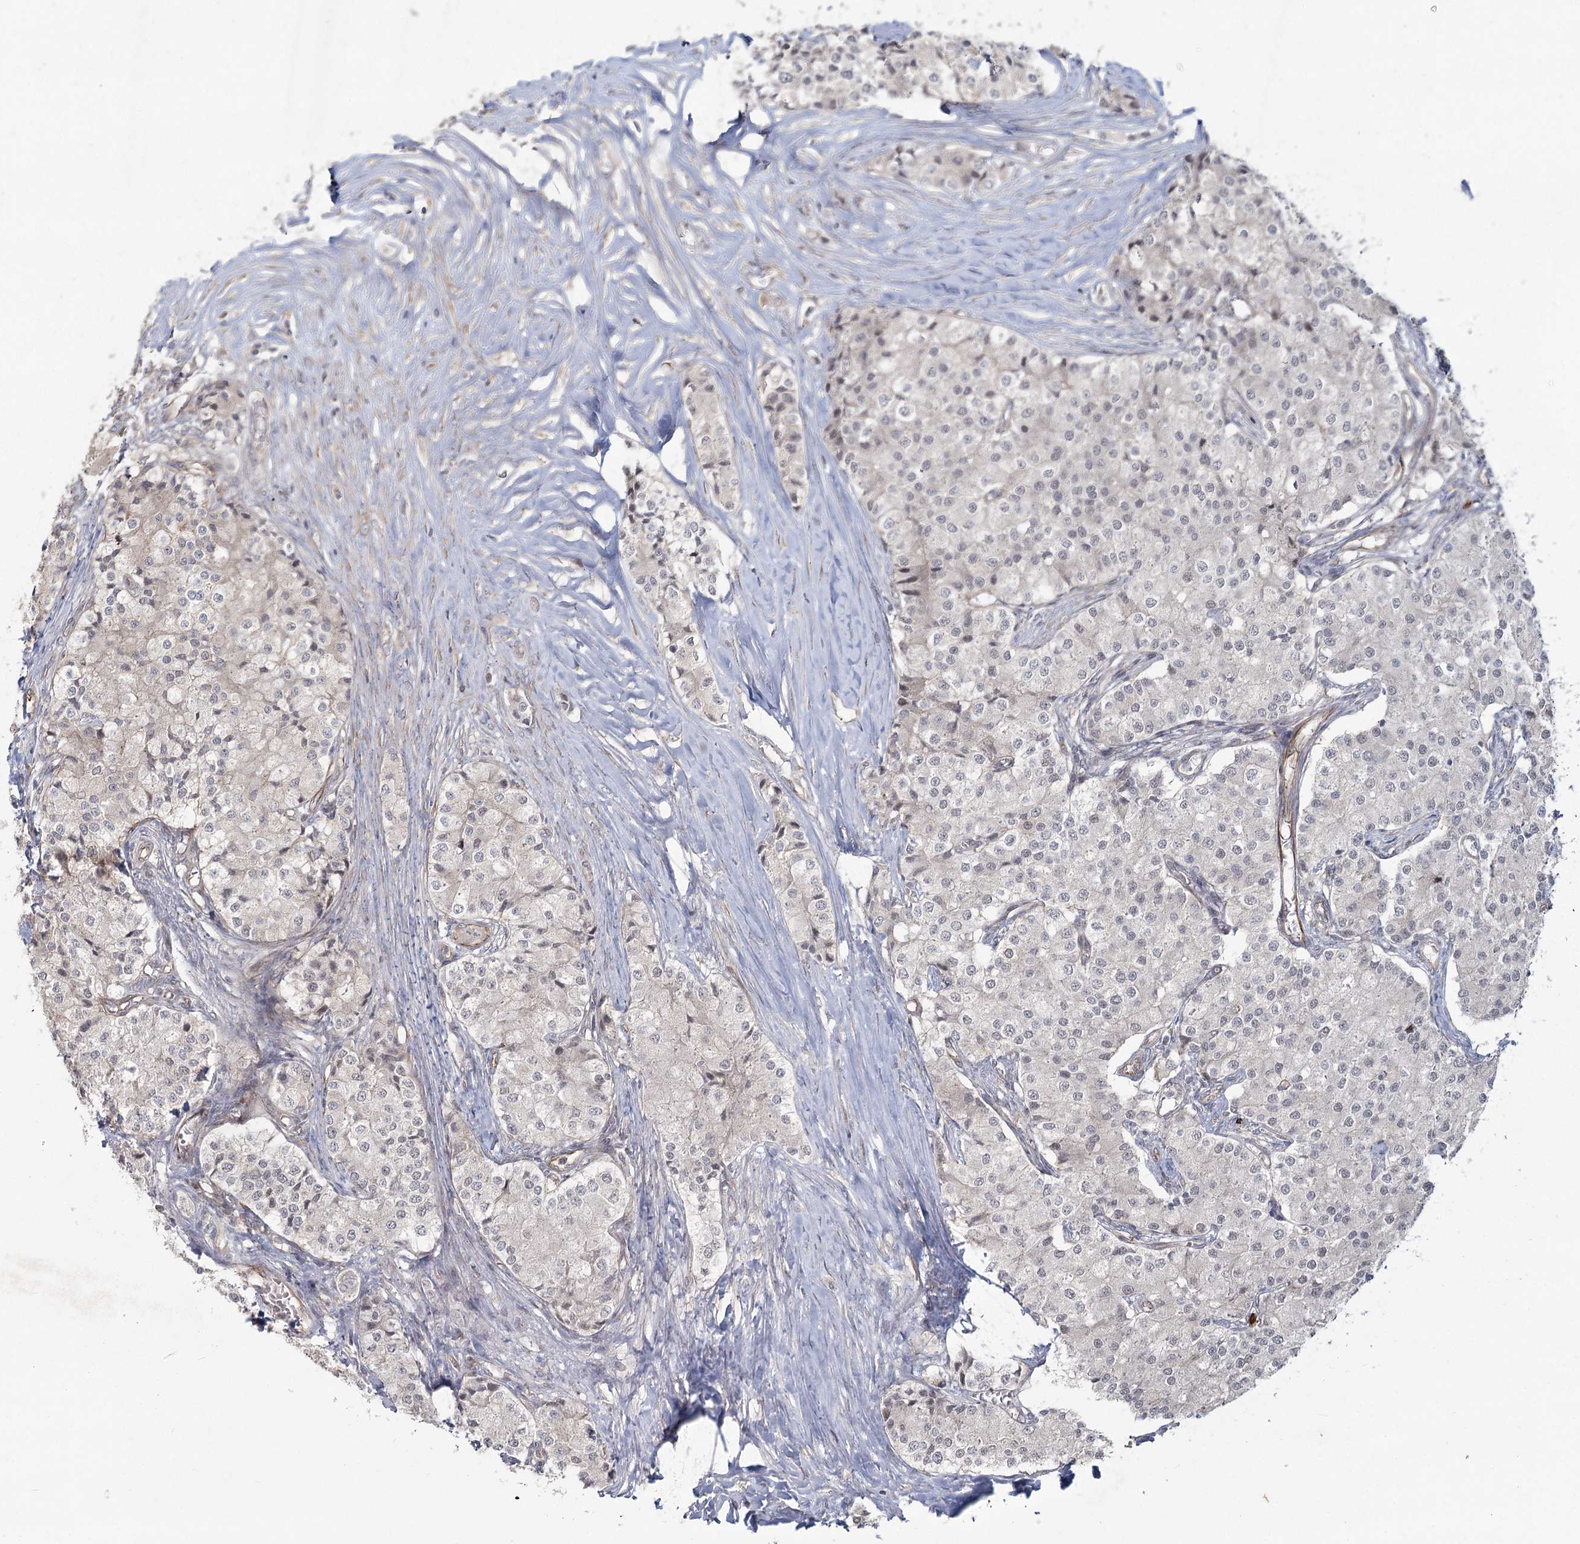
{"staining": {"intensity": "negative", "quantity": "none", "location": "none"}, "tissue": "carcinoid", "cell_type": "Tumor cells", "image_type": "cancer", "snomed": [{"axis": "morphology", "description": "Carcinoid, malignant, NOS"}, {"axis": "topography", "description": "Colon"}], "caption": "Tumor cells show no significant protein expression in carcinoid.", "gene": "AP2M1", "patient": {"sex": "female", "age": 52}}